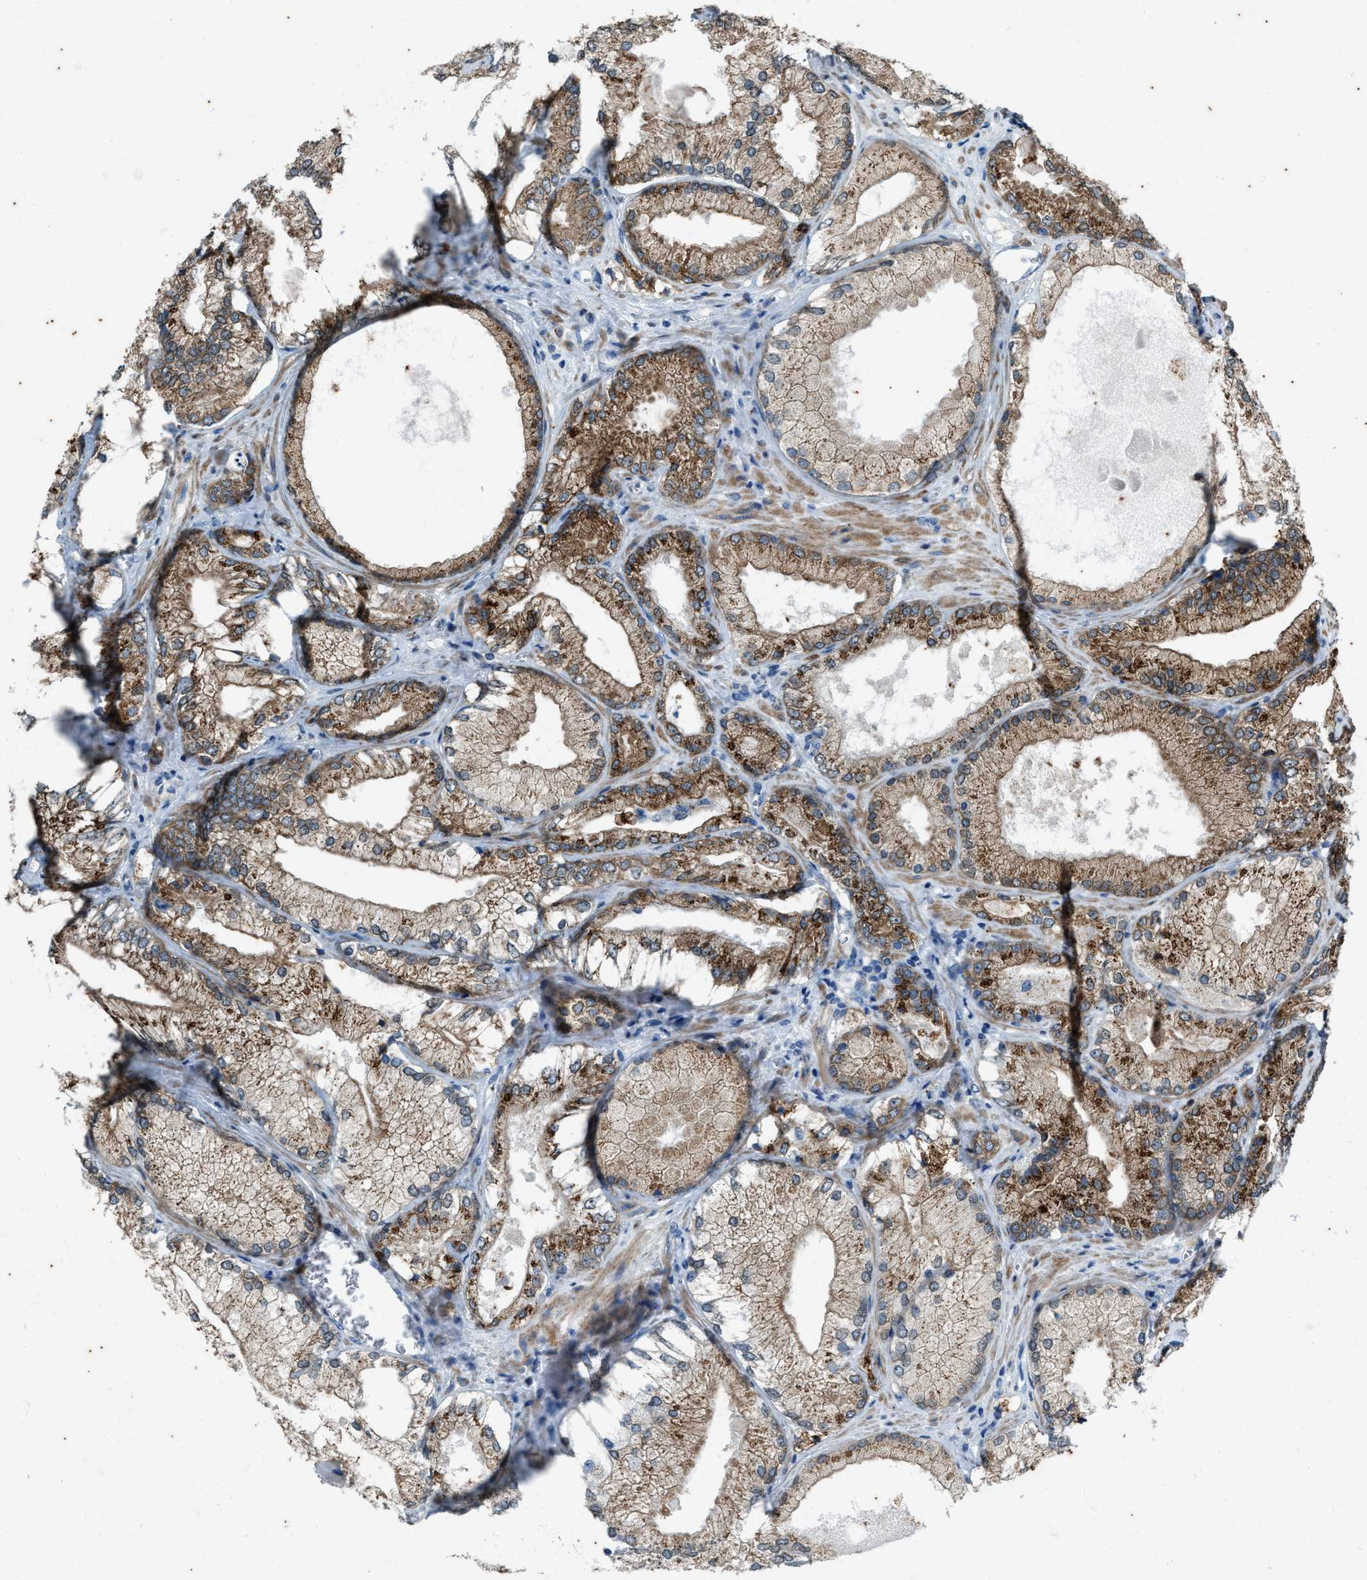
{"staining": {"intensity": "moderate", "quantity": ">75%", "location": "cytoplasmic/membranous"}, "tissue": "prostate cancer", "cell_type": "Tumor cells", "image_type": "cancer", "snomed": [{"axis": "morphology", "description": "Adenocarcinoma, Low grade"}, {"axis": "topography", "description": "Prostate"}], "caption": "A micrograph of prostate adenocarcinoma (low-grade) stained for a protein demonstrates moderate cytoplasmic/membranous brown staining in tumor cells.", "gene": "CHPF2", "patient": {"sex": "male", "age": 65}}